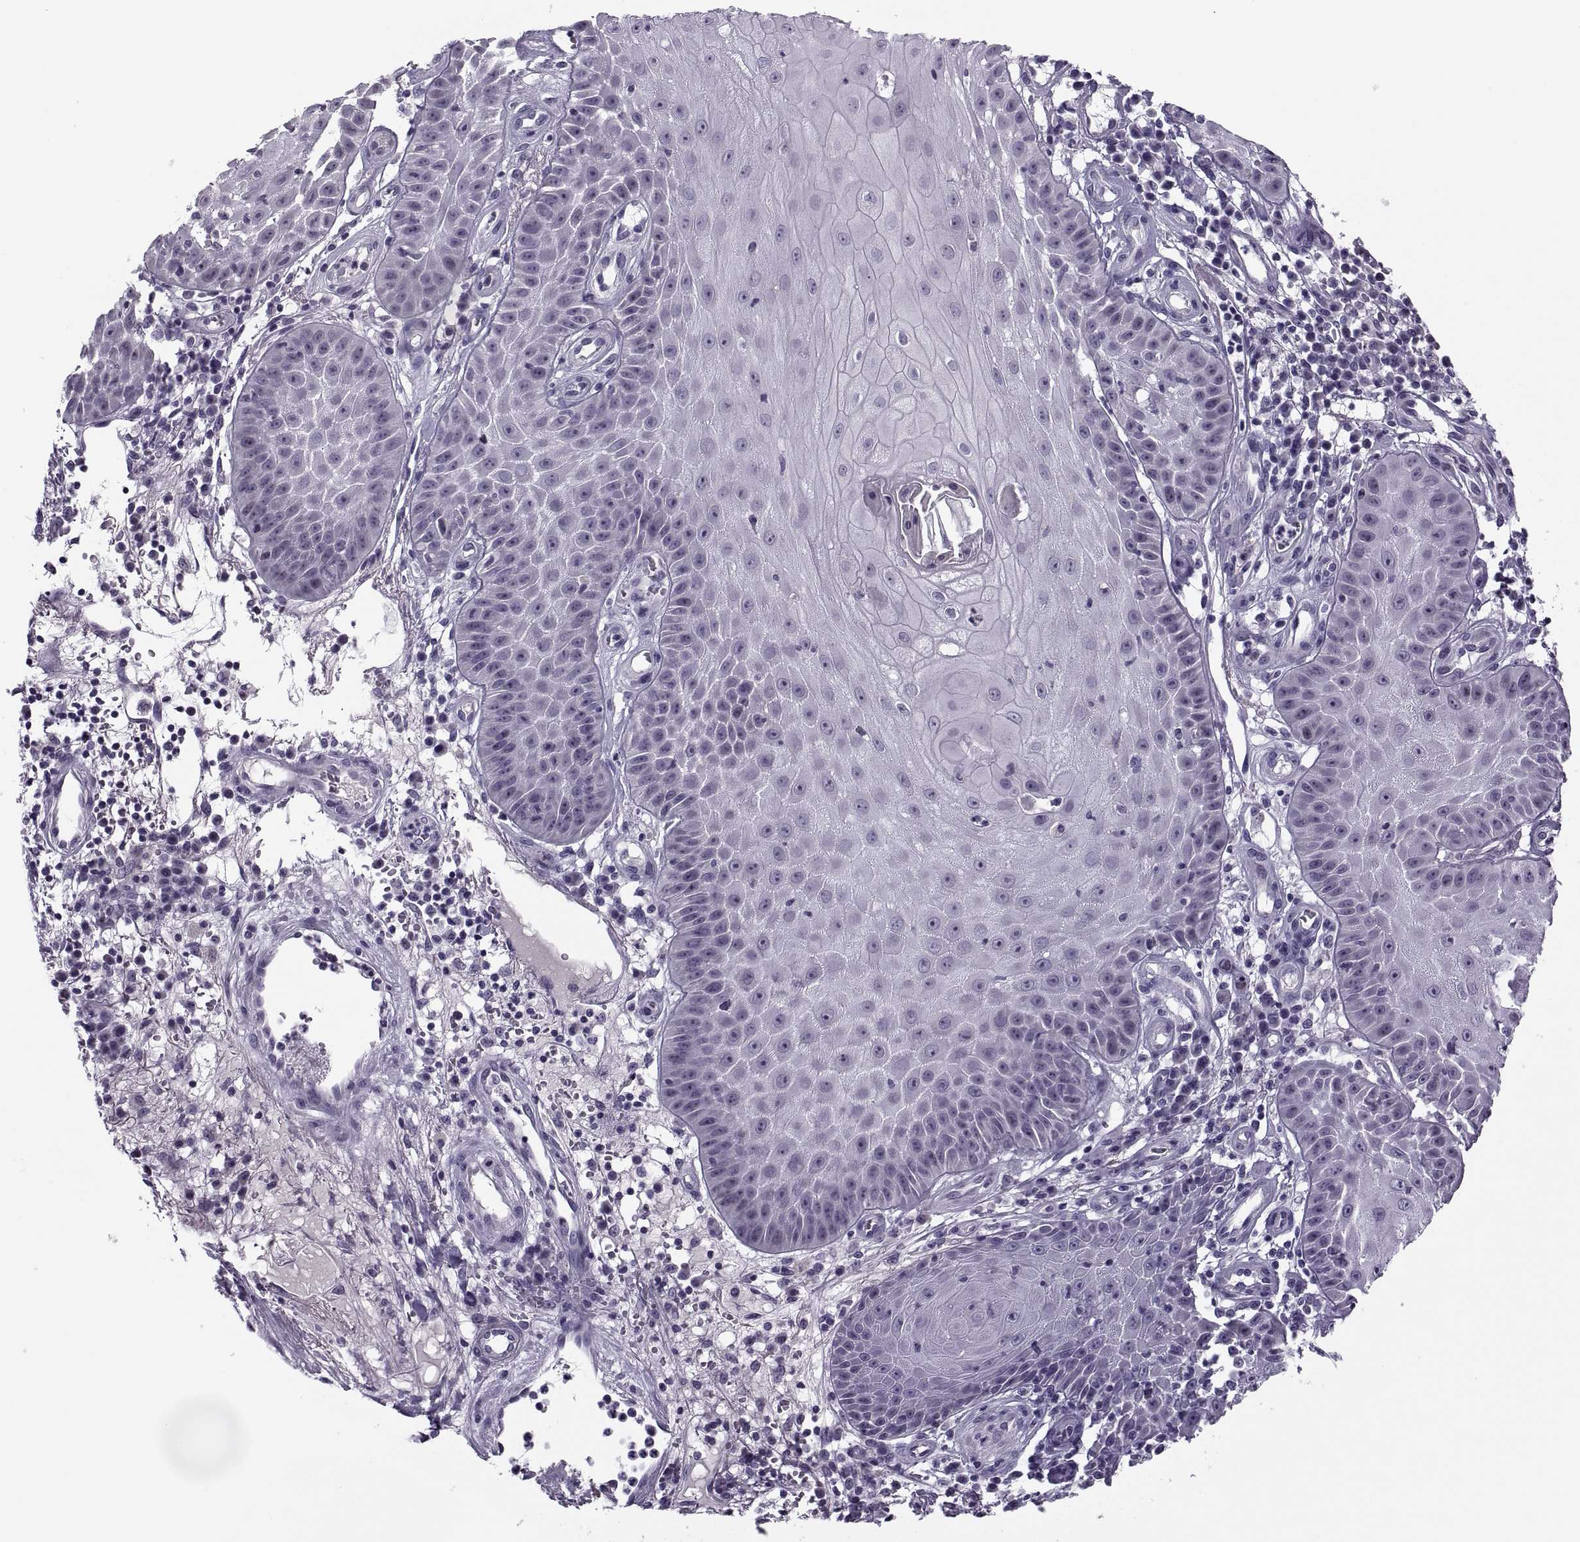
{"staining": {"intensity": "negative", "quantity": "none", "location": "none"}, "tissue": "skin cancer", "cell_type": "Tumor cells", "image_type": "cancer", "snomed": [{"axis": "morphology", "description": "Squamous cell carcinoma, NOS"}, {"axis": "topography", "description": "Skin"}], "caption": "DAB immunohistochemical staining of squamous cell carcinoma (skin) shows no significant staining in tumor cells. The staining was performed using DAB (3,3'-diaminobenzidine) to visualize the protein expression in brown, while the nuclei were stained in blue with hematoxylin (Magnification: 20x).", "gene": "MAGEB1", "patient": {"sex": "male", "age": 70}}